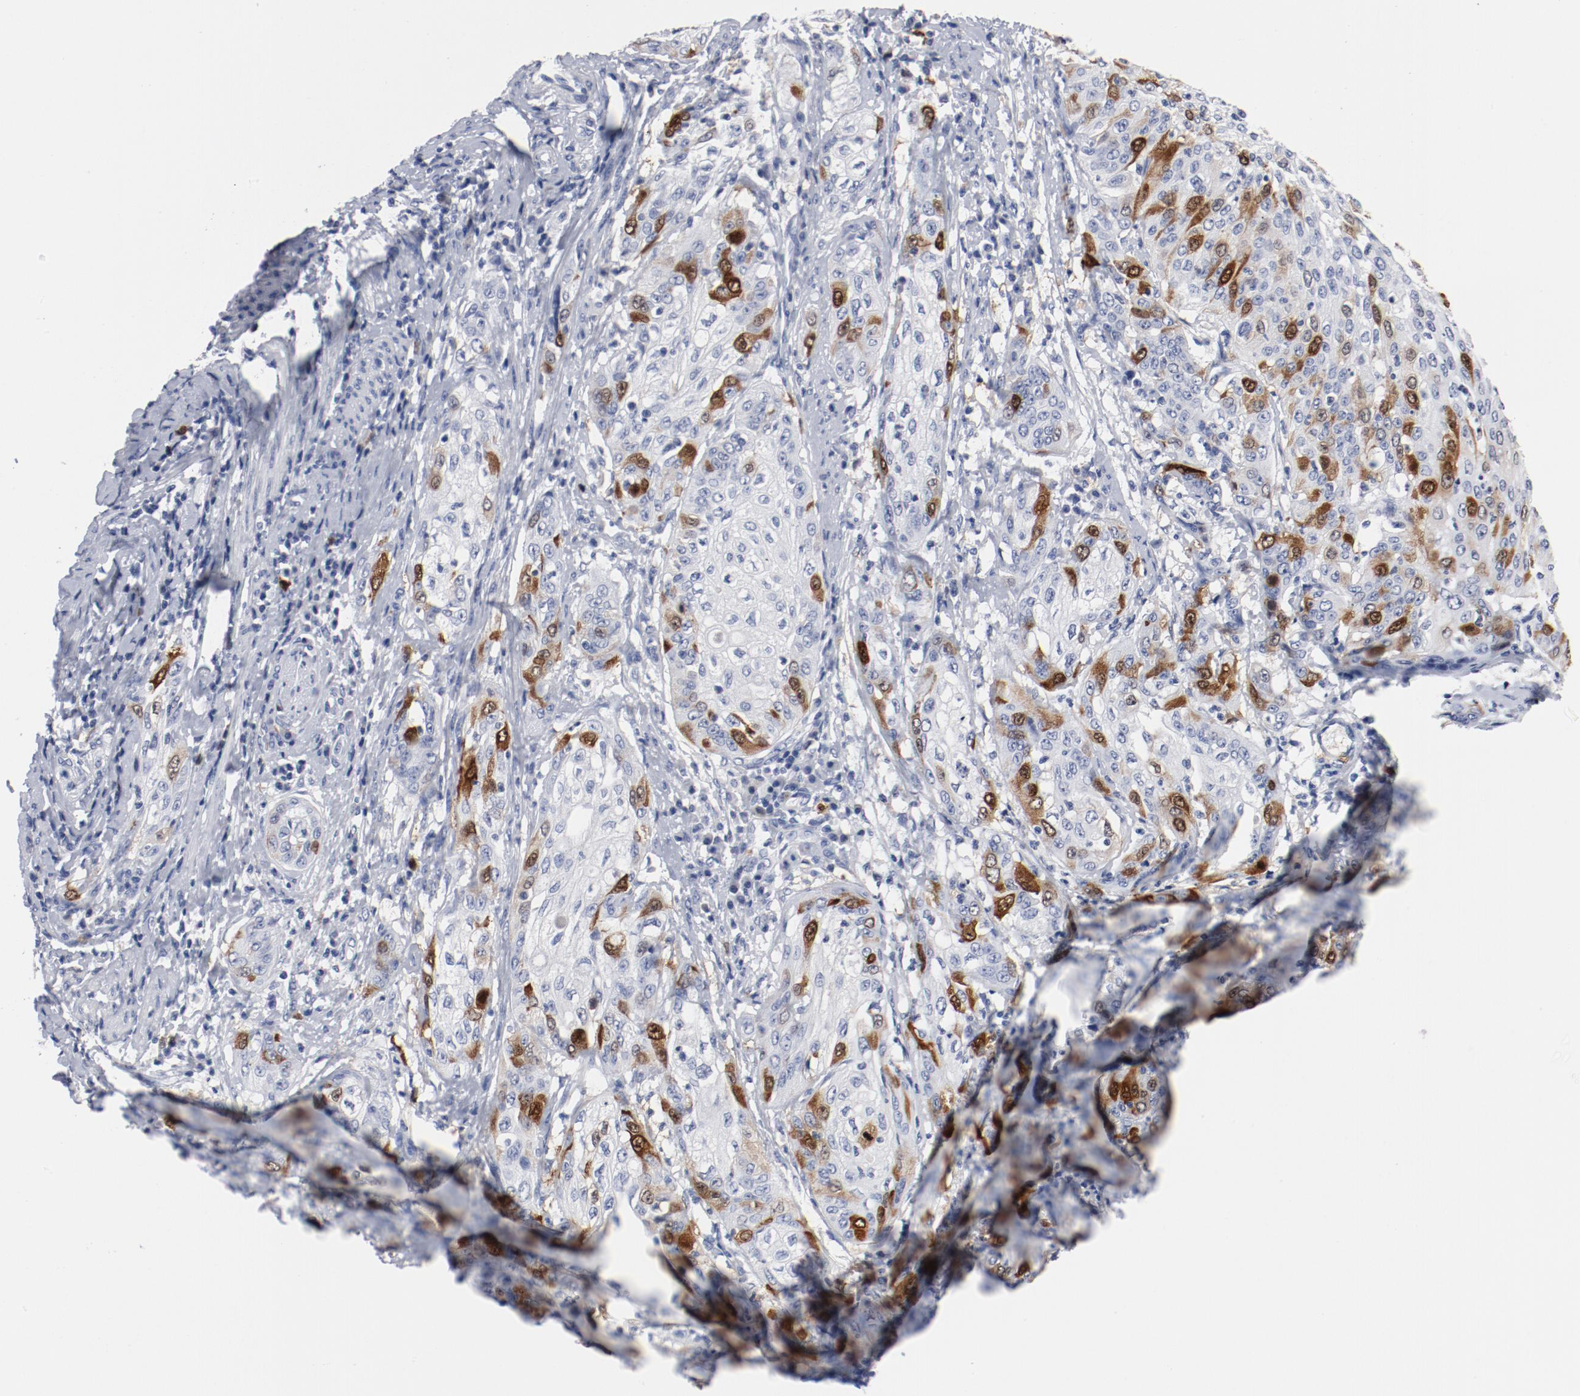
{"staining": {"intensity": "strong", "quantity": "25%-75%", "location": "nuclear"}, "tissue": "cervical cancer", "cell_type": "Tumor cells", "image_type": "cancer", "snomed": [{"axis": "morphology", "description": "Squamous cell carcinoma, NOS"}, {"axis": "topography", "description": "Cervix"}], "caption": "DAB (3,3'-diaminobenzidine) immunohistochemical staining of squamous cell carcinoma (cervical) demonstrates strong nuclear protein expression in approximately 25%-75% of tumor cells. Immunohistochemistry stains the protein of interest in brown and the nuclei are stained blue.", "gene": "CDC20", "patient": {"sex": "female", "age": 41}}